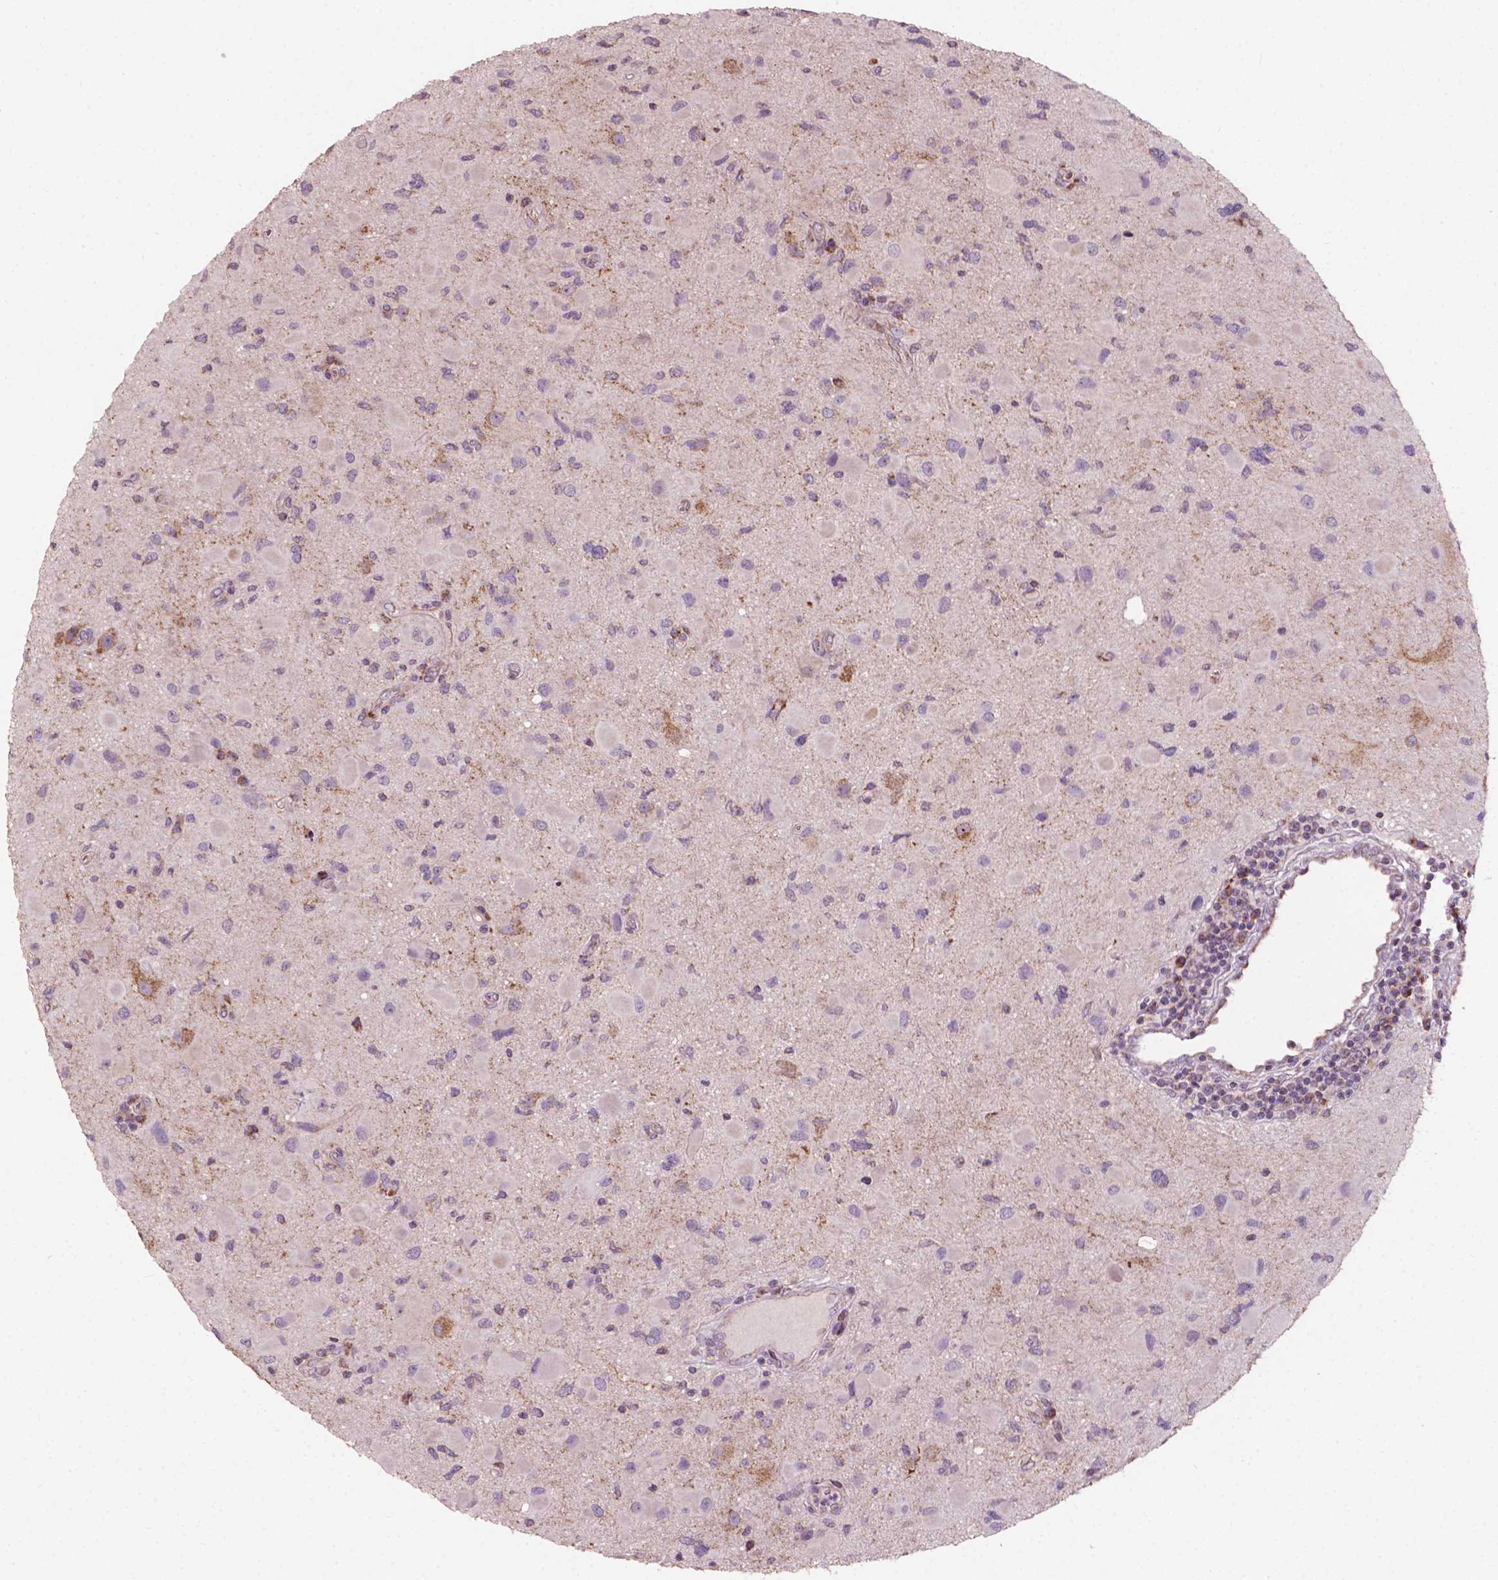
{"staining": {"intensity": "negative", "quantity": "none", "location": "none"}, "tissue": "glioma", "cell_type": "Tumor cells", "image_type": "cancer", "snomed": [{"axis": "morphology", "description": "Glioma, malignant, Low grade"}, {"axis": "topography", "description": "Brain"}], "caption": "Tumor cells show no significant protein expression in glioma.", "gene": "NDUFA10", "patient": {"sex": "female", "age": 32}}